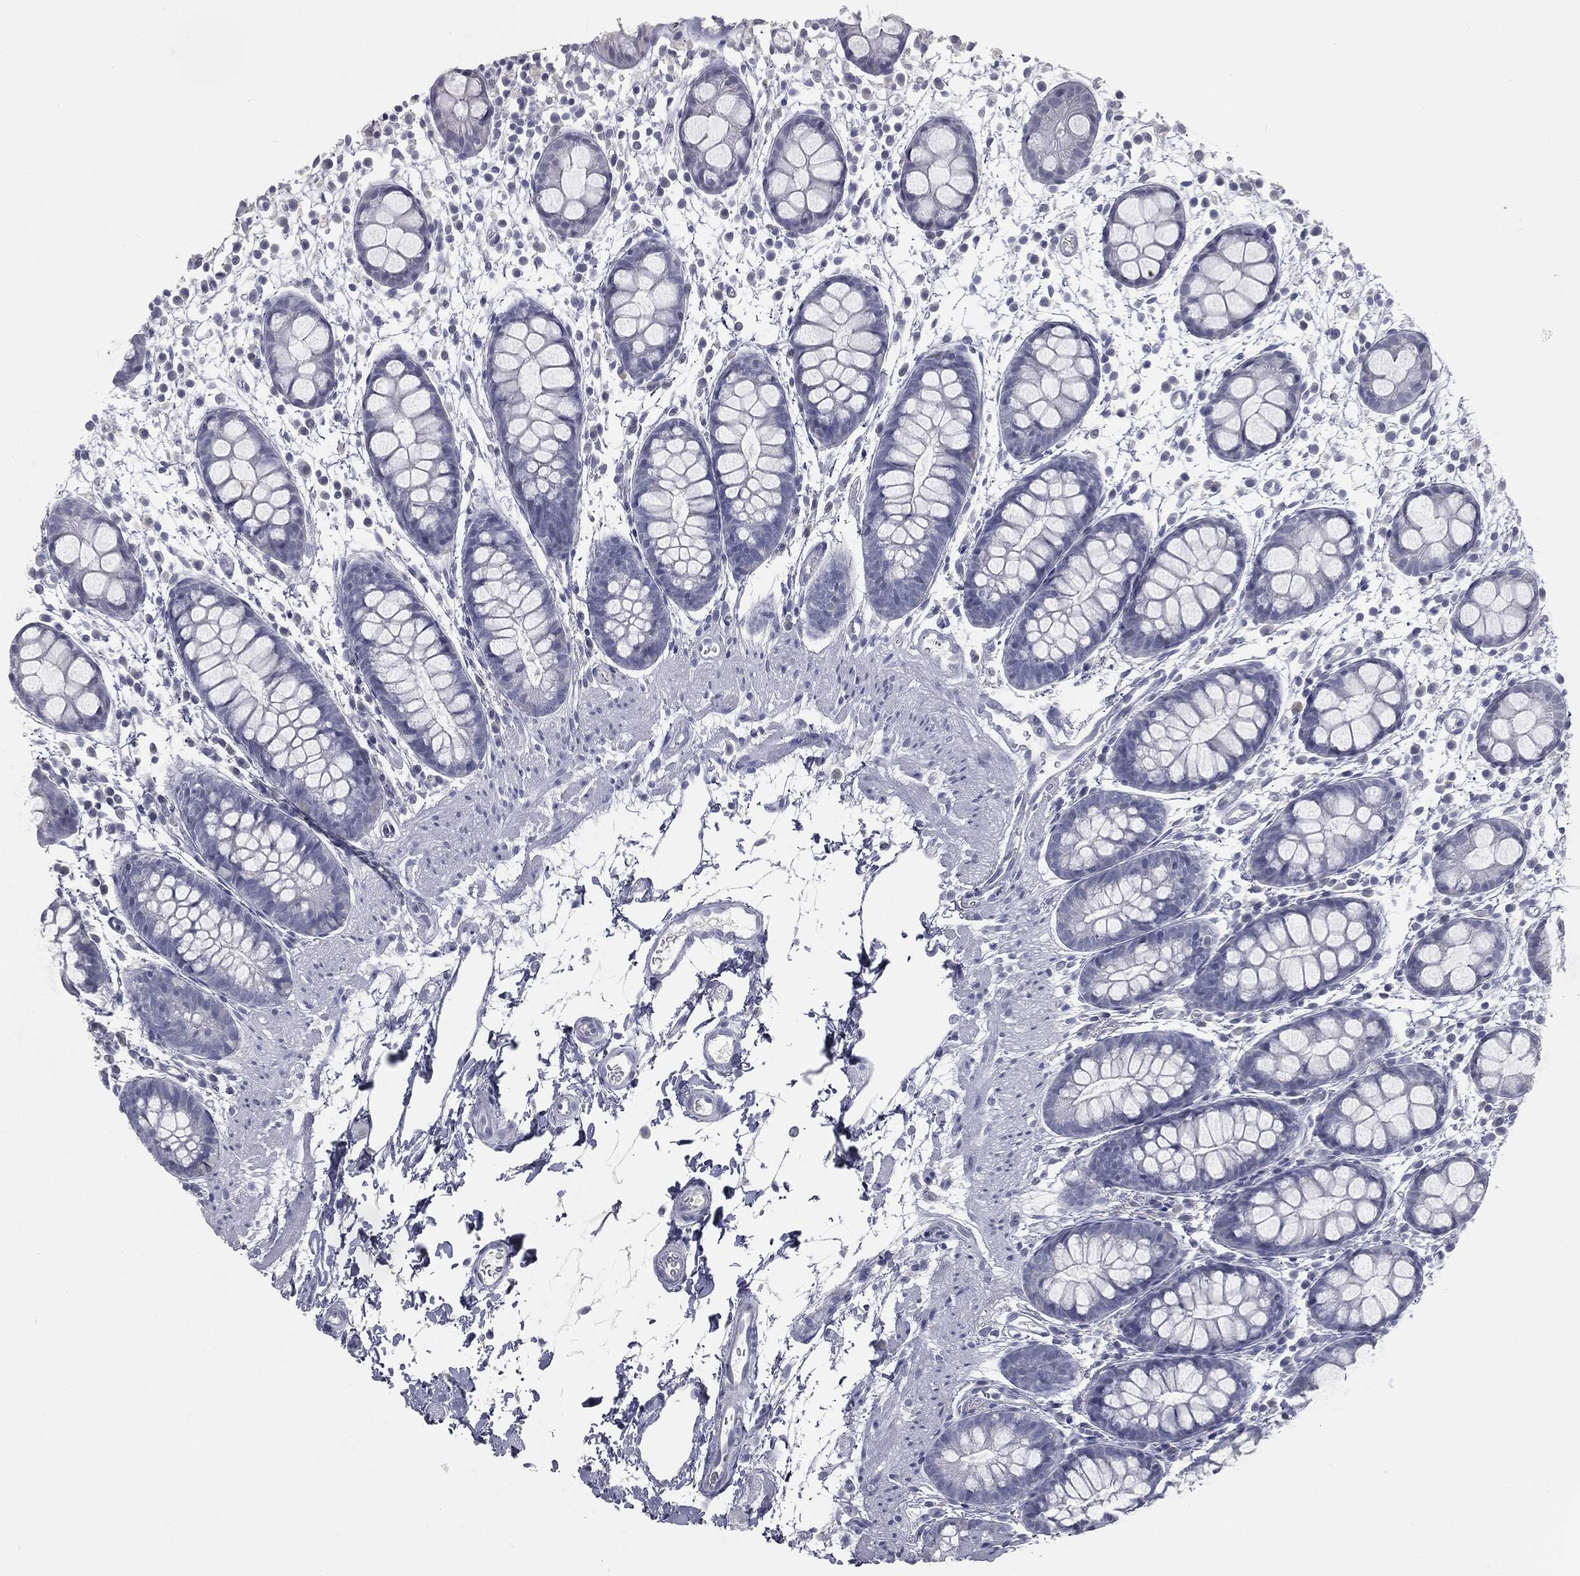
{"staining": {"intensity": "negative", "quantity": "none", "location": "none"}, "tissue": "rectum", "cell_type": "Glandular cells", "image_type": "normal", "snomed": [{"axis": "morphology", "description": "Normal tissue, NOS"}, {"axis": "topography", "description": "Rectum"}], "caption": "The image exhibits no significant staining in glandular cells of rectum. (Brightfield microscopy of DAB (3,3'-diaminobenzidine) IHC at high magnification).", "gene": "PRAME", "patient": {"sex": "male", "age": 57}}